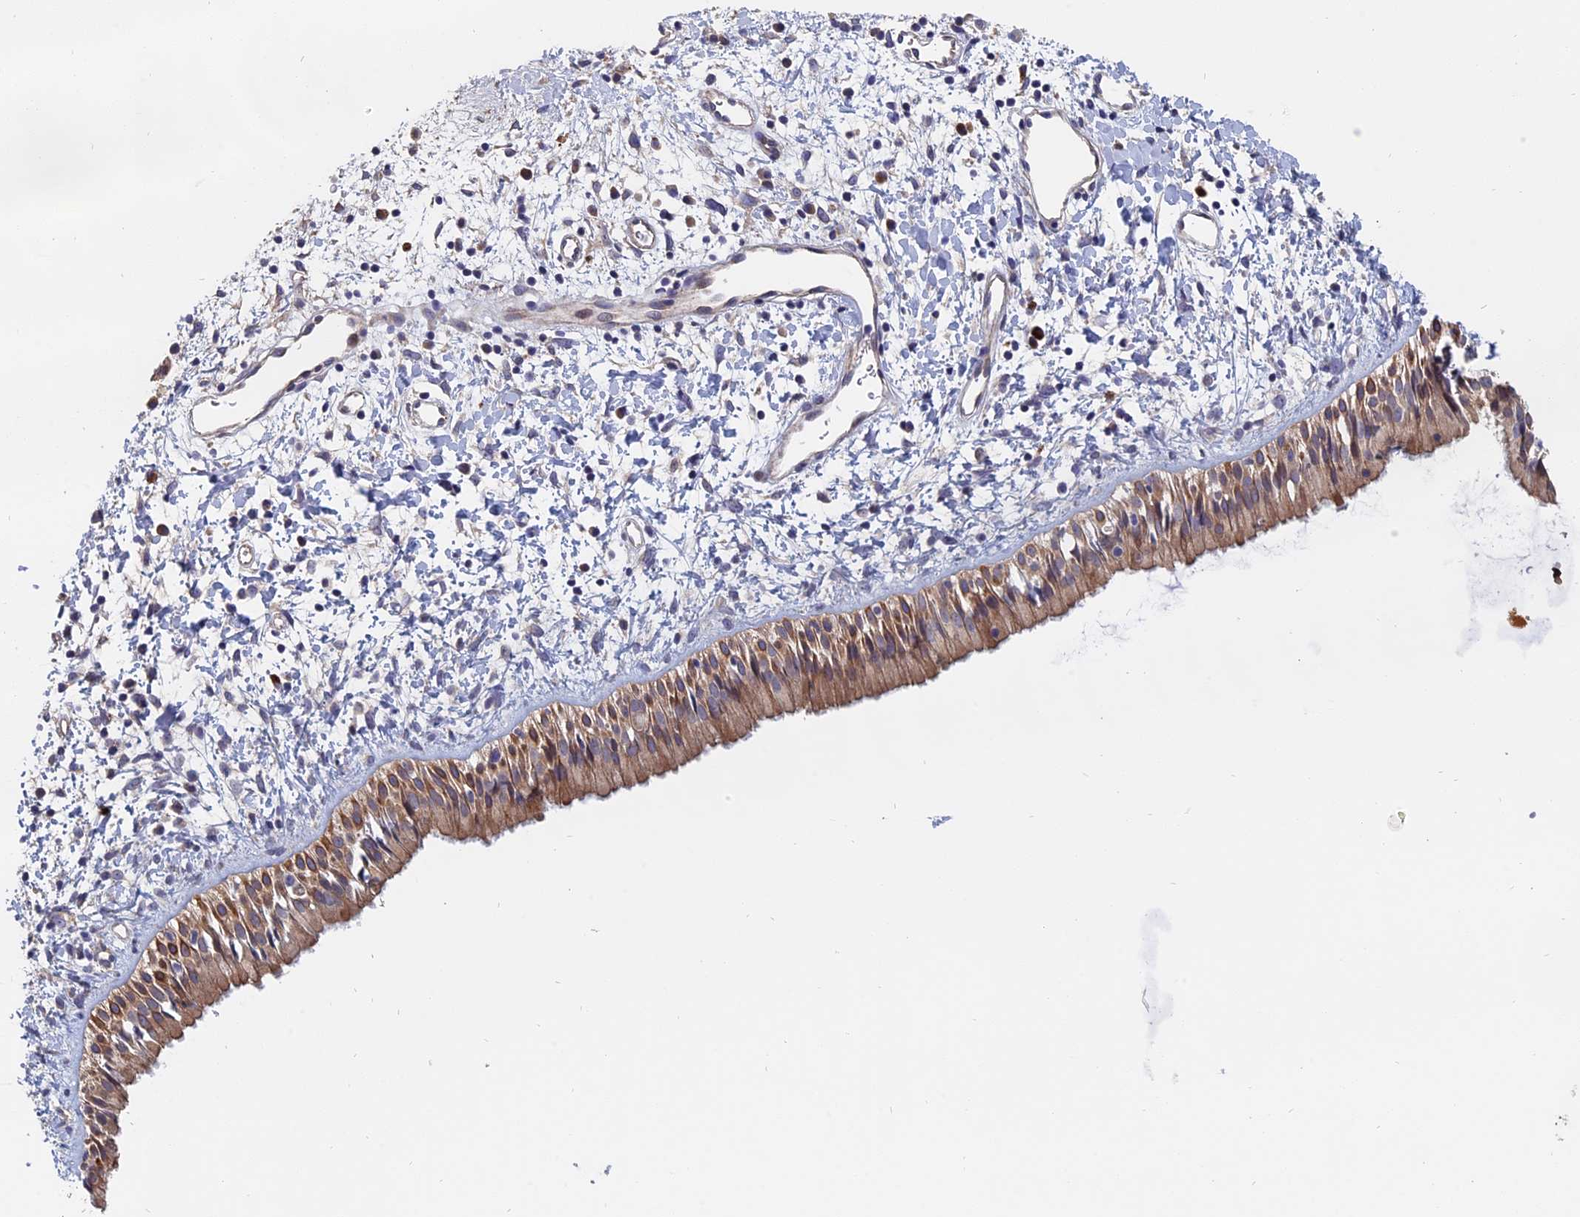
{"staining": {"intensity": "moderate", "quantity": ">75%", "location": "cytoplasmic/membranous"}, "tissue": "nasopharynx", "cell_type": "Respiratory epithelial cells", "image_type": "normal", "snomed": [{"axis": "morphology", "description": "Normal tissue, NOS"}, {"axis": "topography", "description": "Nasopharynx"}], "caption": "Immunohistochemistry (IHC) staining of normal nasopharynx, which shows medium levels of moderate cytoplasmic/membranous positivity in about >75% of respiratory epithelial cells indicating moderate cytoplasmic/membranous protein staining. The staining was performed using DAB (3,3'-diaminobenzidine) (brown) for protein detection and nuclei were counterstained in hematoxylin (blue).", "gene": "SLC33A1", "patient": {"sex": "male", "age": 22}}